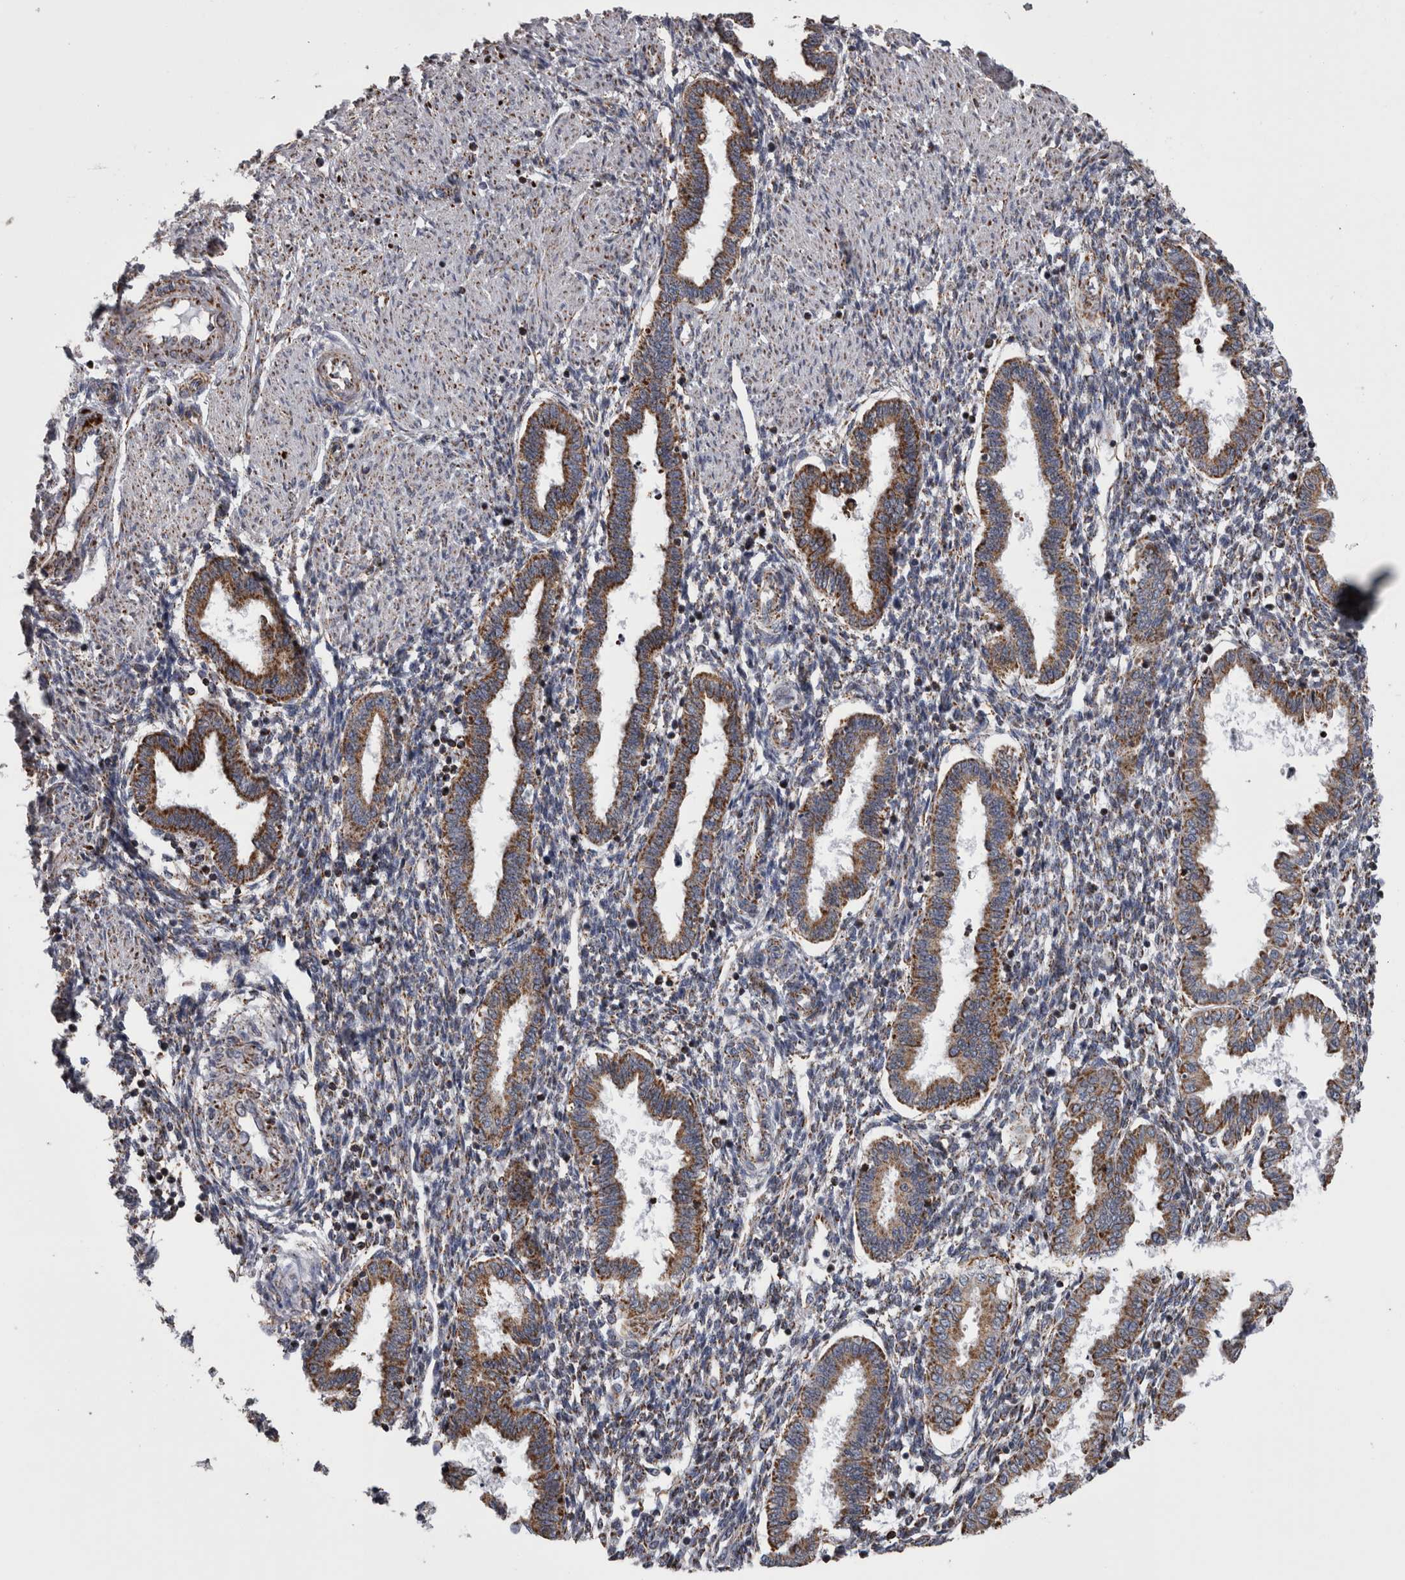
{"staining": {"intensity": "weak", "quantity": "25%-75%", "location": "cytoplasmic/membranous"}, "tissue": "endometrium", "cell_type": "Cells in endometrial stroma", "image_type": "normal", "snomed": [{"axis": "morphology", "description": "Normal tissue, NOS"}, {"axis": "topography", "description": "Endometrium"}], "caption": "Cells in endometrial stroma exhibit low levels of weak cytoplasmic/membranous positivity in about 25%-75% of cells in benign human endometrium. The staining is performed using DAB brown chromogen to label protein expression. The nuclei are counter-stained blue using hematoxylin.", "gene": "MDH2", "patient": {"sex": "female", "age": 33}}